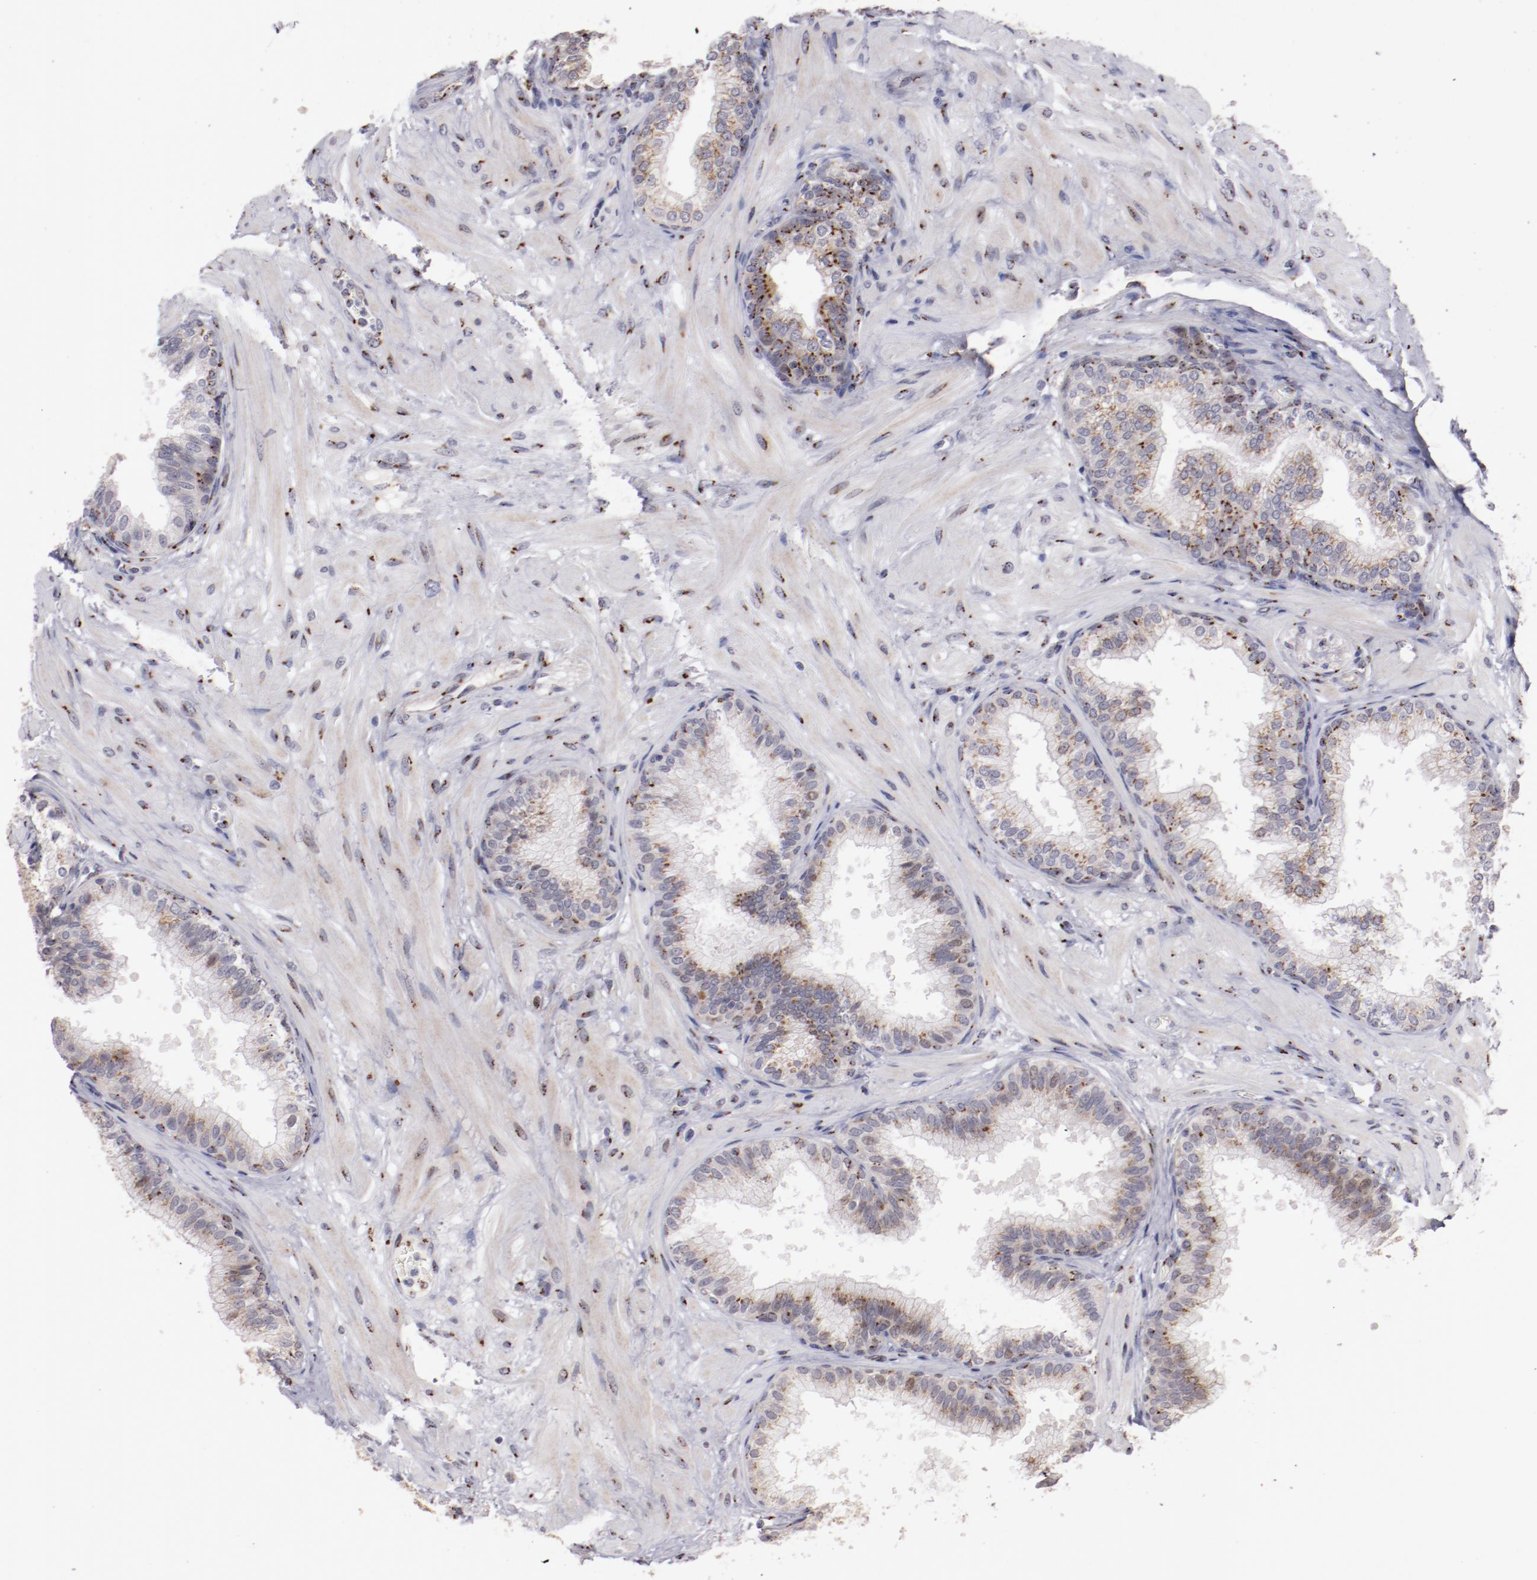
{"staining": {"intensity": "moderate", "quantity": "25%-75%", "location": "cytoplasmic/membranous"}, "tissue": "prostate", "cell_type": "Glandular cells", "image_type": "normal", "snomed": [{"axis": "morphology", "description": "Normal tissue, NOS"}, {"axis": "topography", "description": "Prostate"}], "caption": "High-power microscopy captured an immunohistochemistry histopathology image of normal prostate, revealing moderate cytoplasmic/membranous staining in approximately 25%-75% of glandular cells.", "gene": "GOLIM4", "patient": {"sex": "male", "age": 60}}